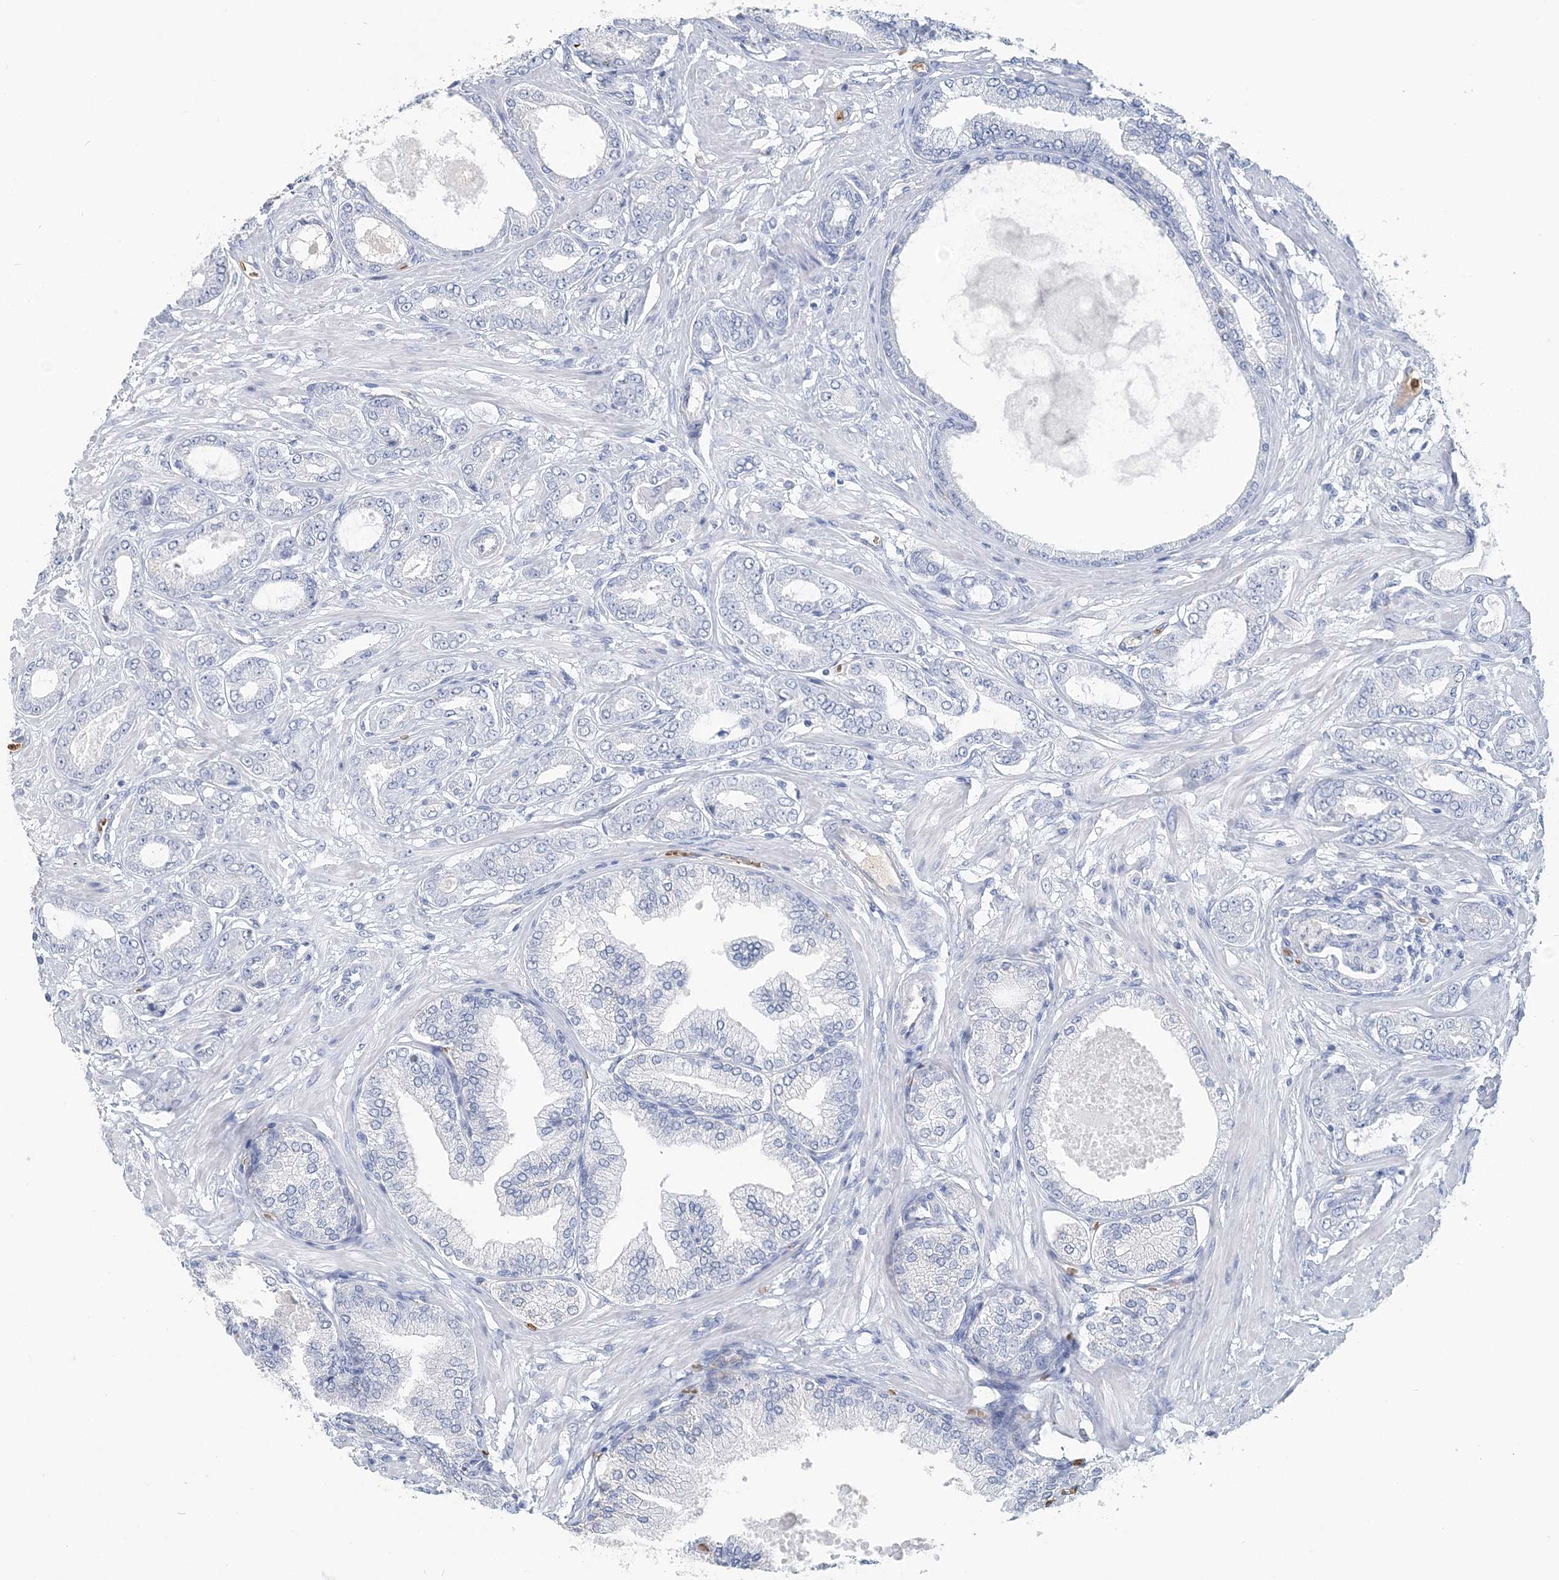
{"staining": {"intensity": "negative", "quantity": "none", "location": "none"}, "tissue": "prostate cancer", "cell_type": "Tumor cells", "image_type": "cancer", "snomed": [{"axis": "morphology", "description": "Adenocarcinoma, Low grade"}, {"axis": "topography", "description": "Prostate"}], "caption": "Prostate cancer stained for a protein using IHC displays no positivity tumor cells.", "gene": "HBD", "patient": {"sex": "male", "age": 63}}